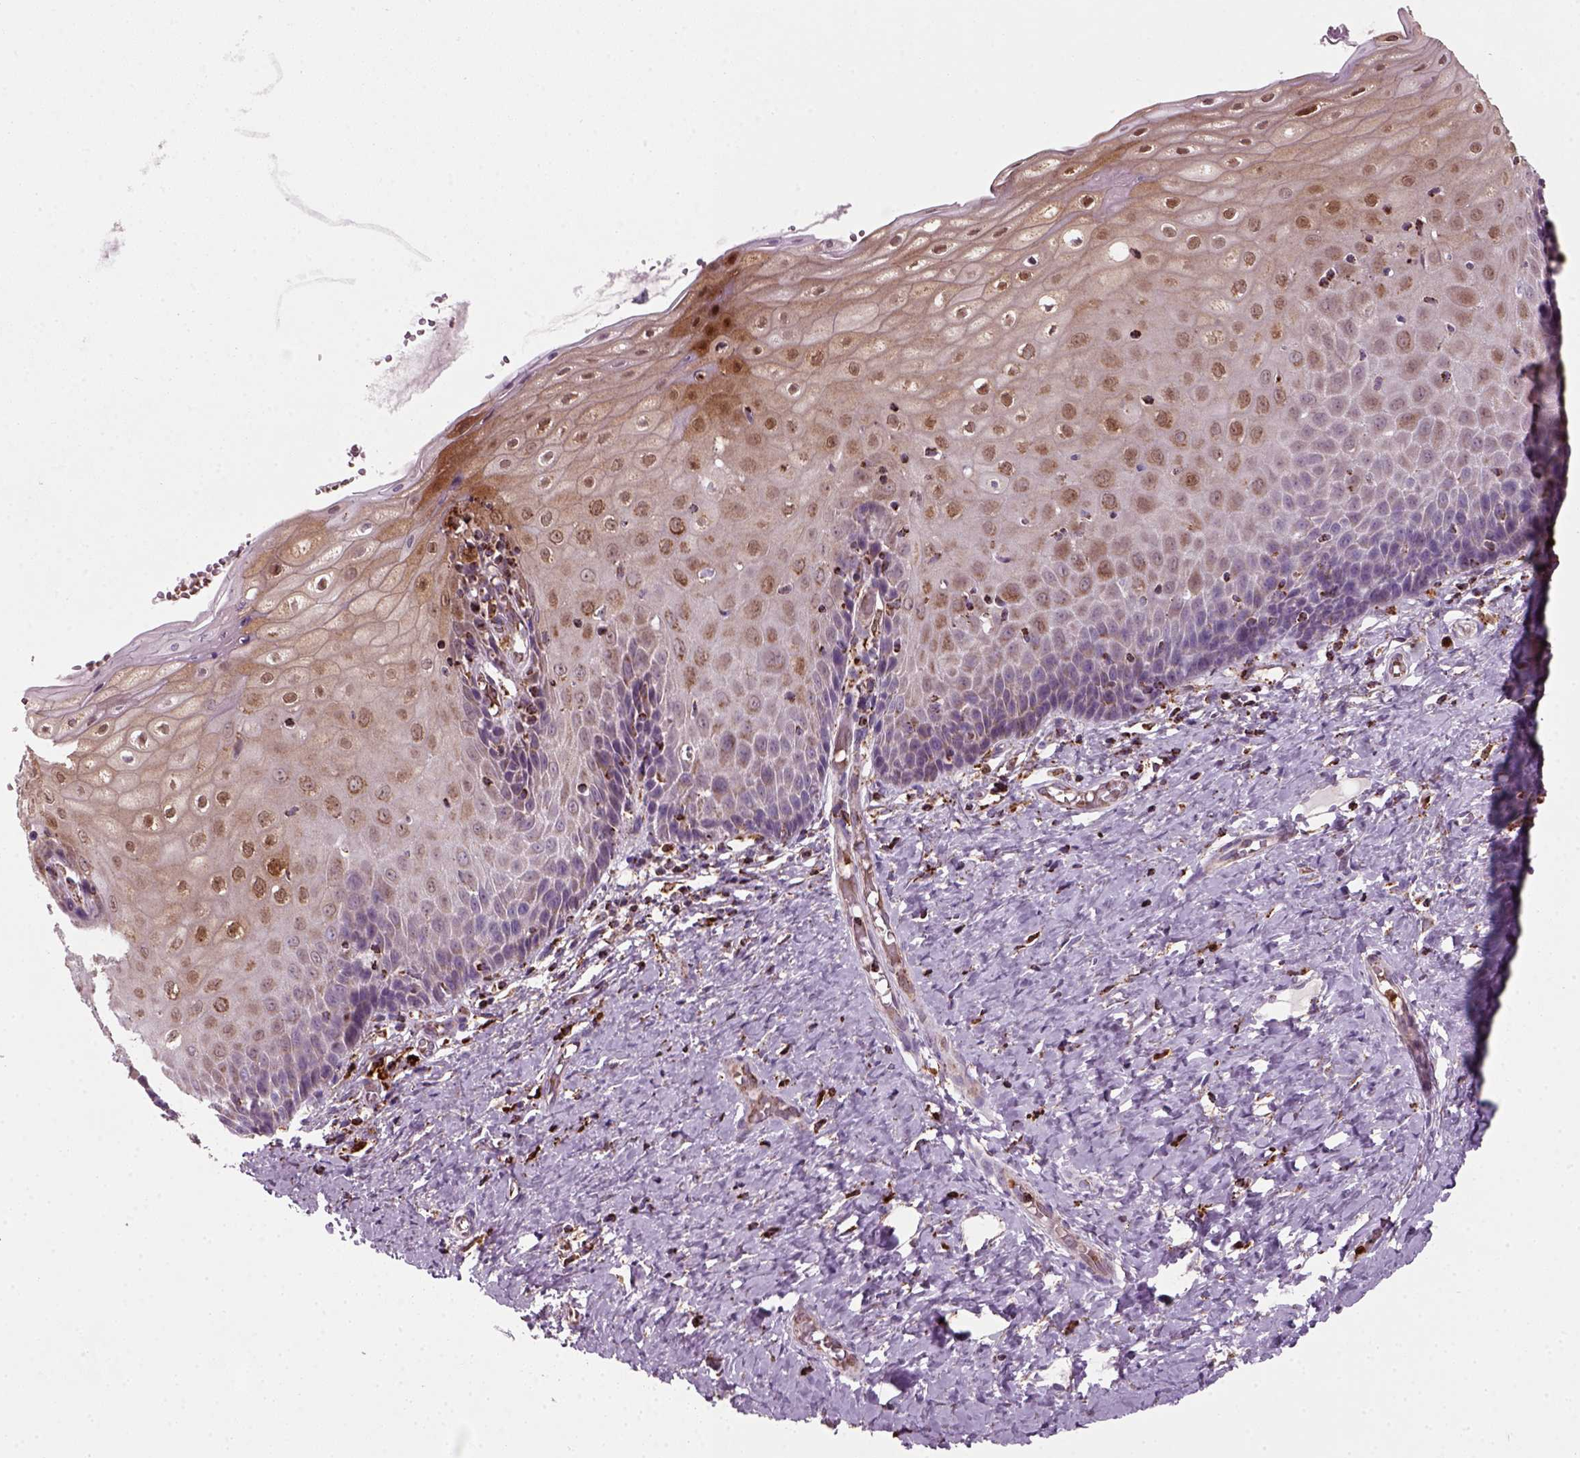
{"staining": {"intensity": "strong", "quantity": ">75%", "location": "cytoplasmic/membranous"}, "tissue": "cervix", "cell_type": "Glandular cells", "image_type": "normal", "snomed": [{"axis": "morphology", "description": "Normal tissue, NOS"}, {"axis": "topography", "description": "Cervix"}], "caption": "Cervix stained for a protein (brown) shows strong cytoplasmic/membranous positive staining in approximately >75% of glandular cells.", "gene": "NUDT16L1", "patient": {"sex": "female", "age": 37}}